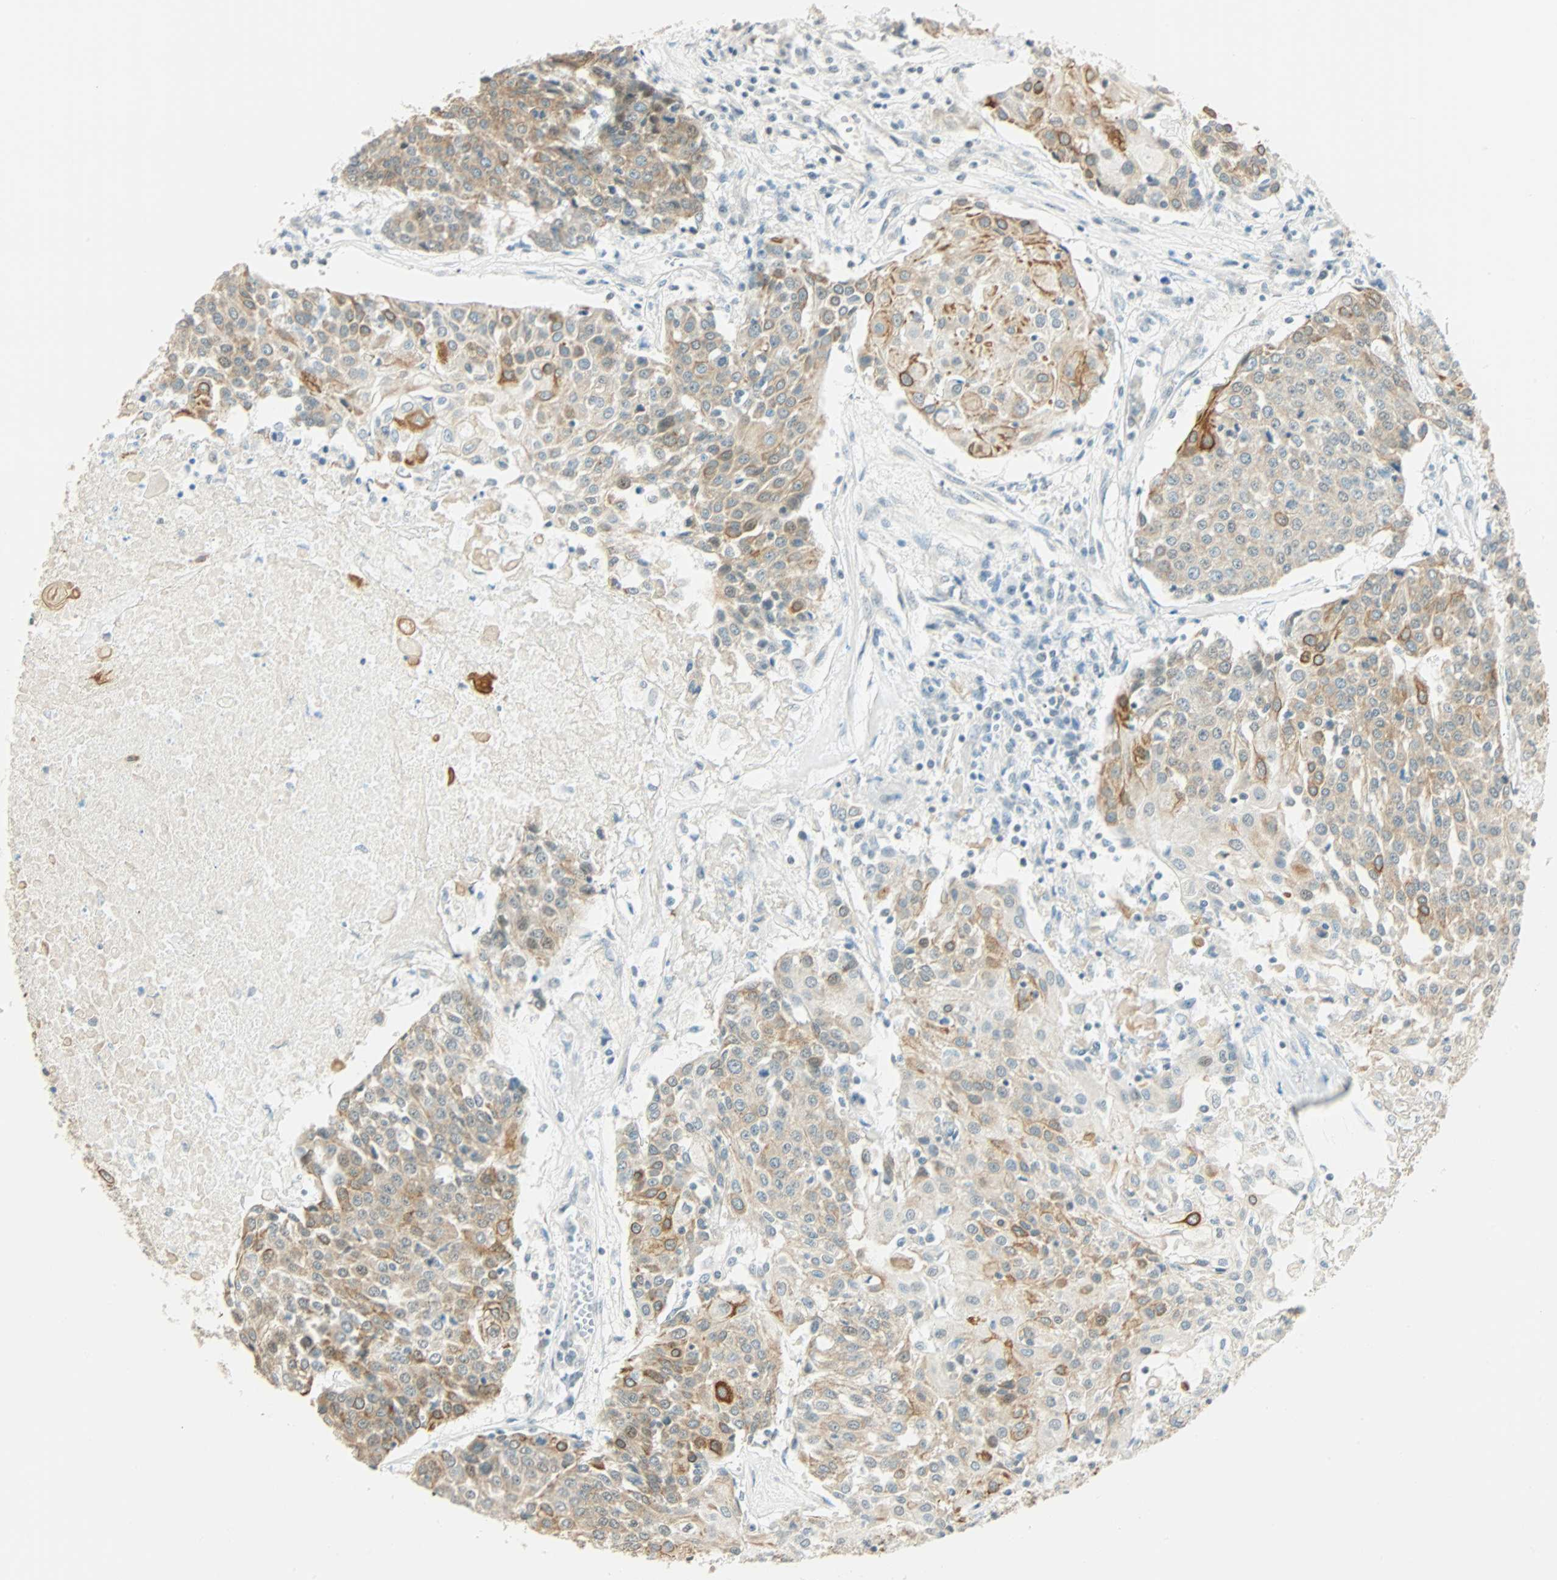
{"staining": {"intensity": "strong", "quantity": "<25%", "location": "cytoplasmic/membranous"}, "tissue": "urothelial cancer", "cell_type": "Tumor cells", "image_type": "cancer", "snomed": [{"axis": "morphology", "description": "Urothelial carcinoma, High grade"}, {"axis": "topography", "description": "Urinary bladder"}], "caption": "An immunohistochemistry micrograph of neoplastic tissue is shown. Protein staining in brown shows strong cytoplasmic/membranous positivity in high-grade urothelial carcinoma within tumor cells. Using DAB (brown) and hematoxylin (blue) stains, captured at high magnification using brightfield microscopy.", "gene": "NELFE", "patient": {"sex": "female", "age": 85}}